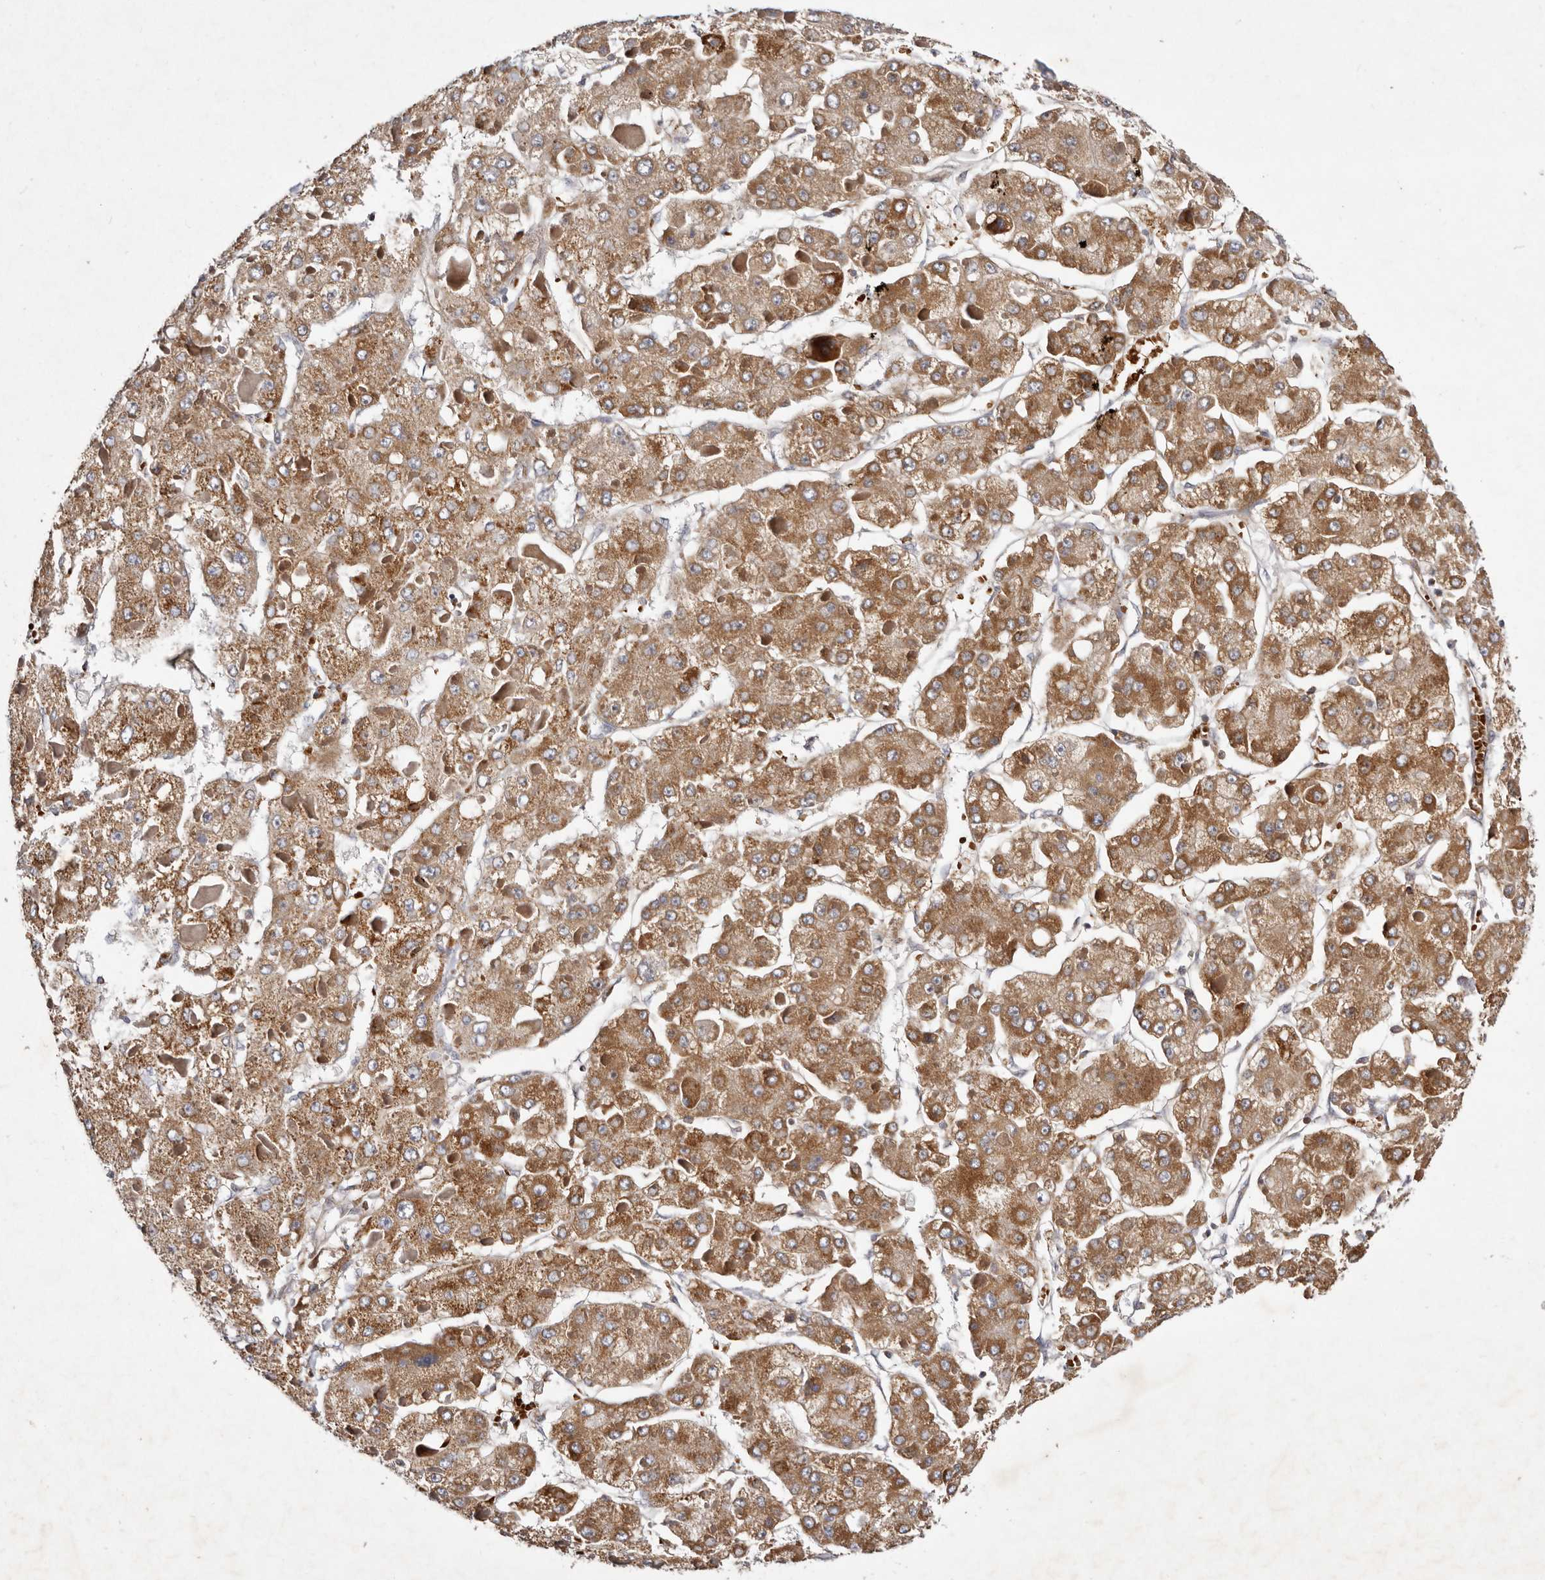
{"staining": {"intensity": "moderate", "quantity": ">75%", "location": "cytoplasmic/membranous"}, "tissue": "liver cancer", "cell_type": "Tumor cells", "image_type": "cancer", "snomed": [{"axis": "morphology", "description": "Carcinoma, Hepatocellular, NOS"}, {"axis": "topography", "description": "Liver"}], "caption": "Protein expression analysis of human liver hepatocellular carcinoma reveals moderate cytoplasmic/membranous staining in about >75% of tumor cells.", "gene": "SLC25A20", "patient": {"sex": "female", "age": 73}}